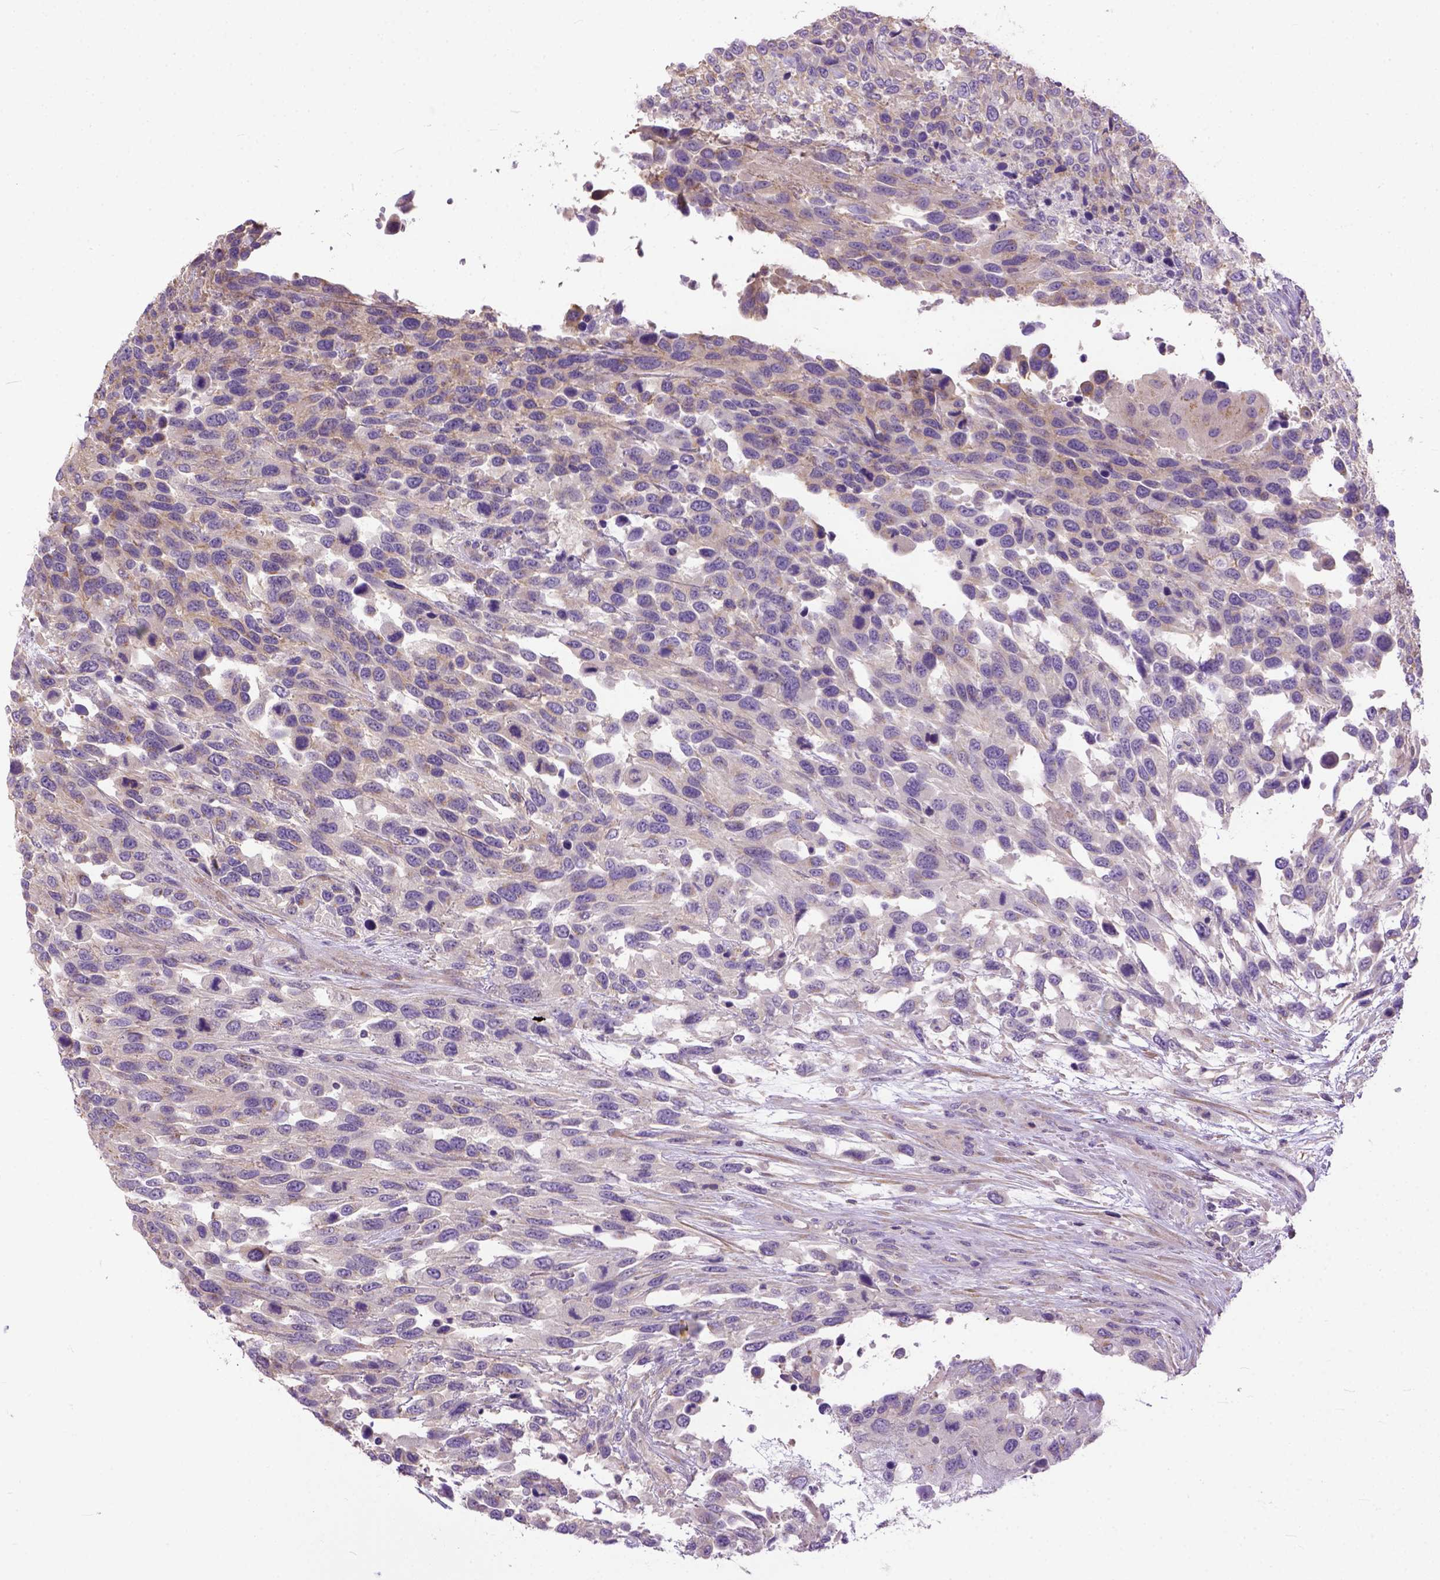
{"staining": {"intensity": "weak", "quantity": "<25%", "location": "cytoplasmic/membranous"}, "tissue": "urothelial cancer", "cell_type": "Tumor cells", "image_type": "cancer", "snomed": [{"axis": "morphology", "description": "Urothelial carcinoma, High grade"}, {"axis": "topography", "description": "Urinary bladder"}], "caption": "There is no significant expression in tumor cells of urothelial cancer.", "gene": "BANF2", "patient": {"sex": "female", "age": 70}}